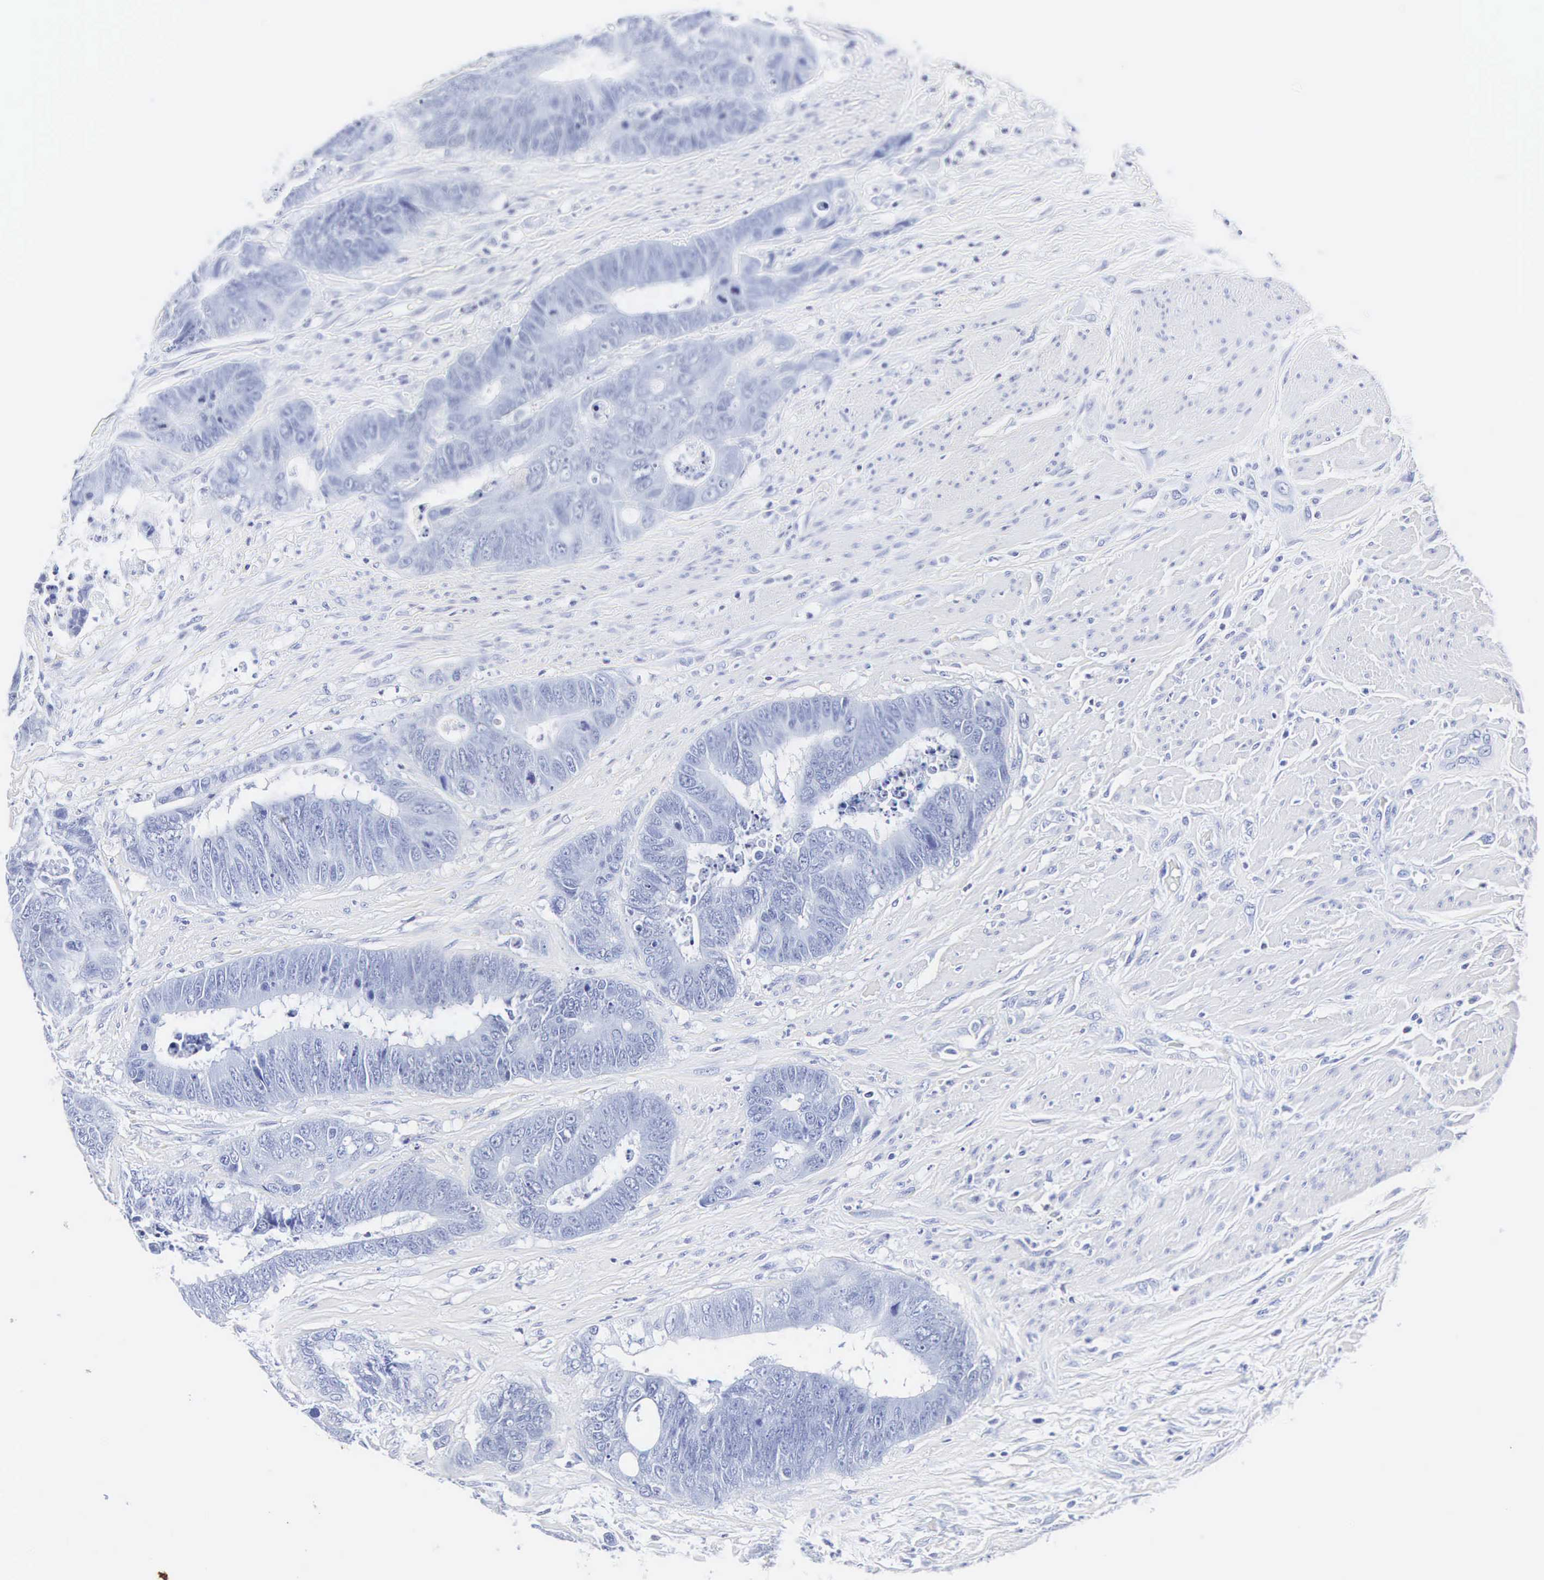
{"staining": {"intensity": "negative", "quantity": "none", "location": "none"}, "tissue": "colorectal cancer", "cell_type": "Tumor cells", "image_type": "cancer", "snomed": [{"axis": "morphology", "description": "Adenocarcinoma, NOS"}, {"axis": "topography", "description": "Rectum"}], "caption": "High power microscopy image of an IHC photomicrograph of adenocarcinoma (colorectal), revealing no significant staining in tumor cells.", "gene": "INS", "patient": {"sex": "female", "age": 65}}